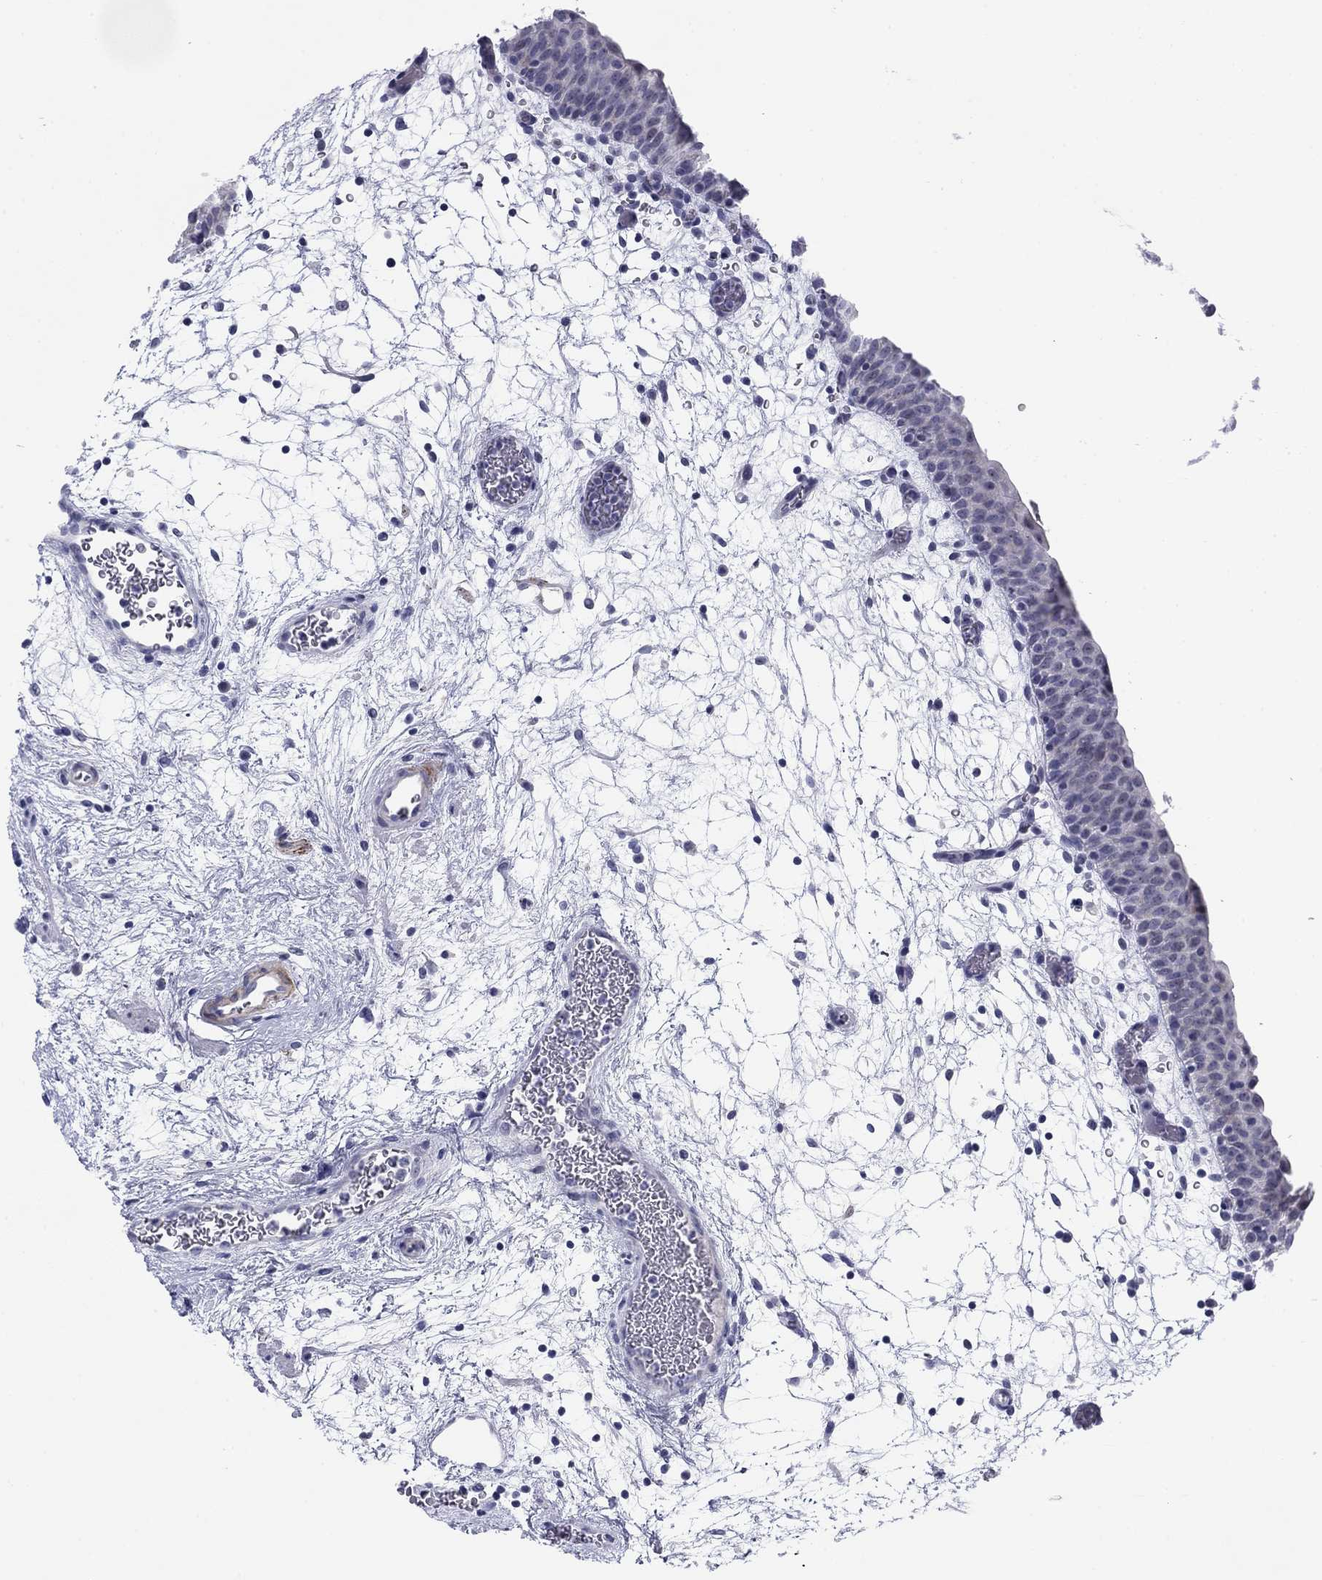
{"staining": {"intensity": "negative", "quantity": "none", "location": "none"}, "tissue": "urinary bladder", "cell_type": "Urothelial cells", "image_type": "normal", "snomed": [{"axis": "morphology", "description": "Normal tissue, NOS"}, {"axis": "topography", "description": "Urinary bladder"}], "caption": "A photomicrograph of human urinary bladder is negative for staining in urothelial cells. (Brightfield microscopy of DAB (3,3'-diaminobenzidine) immunohistochemistry (IHC) at high magnification).", "gene": "PRPH", "patient": {"sex": "male", "age": 37}}